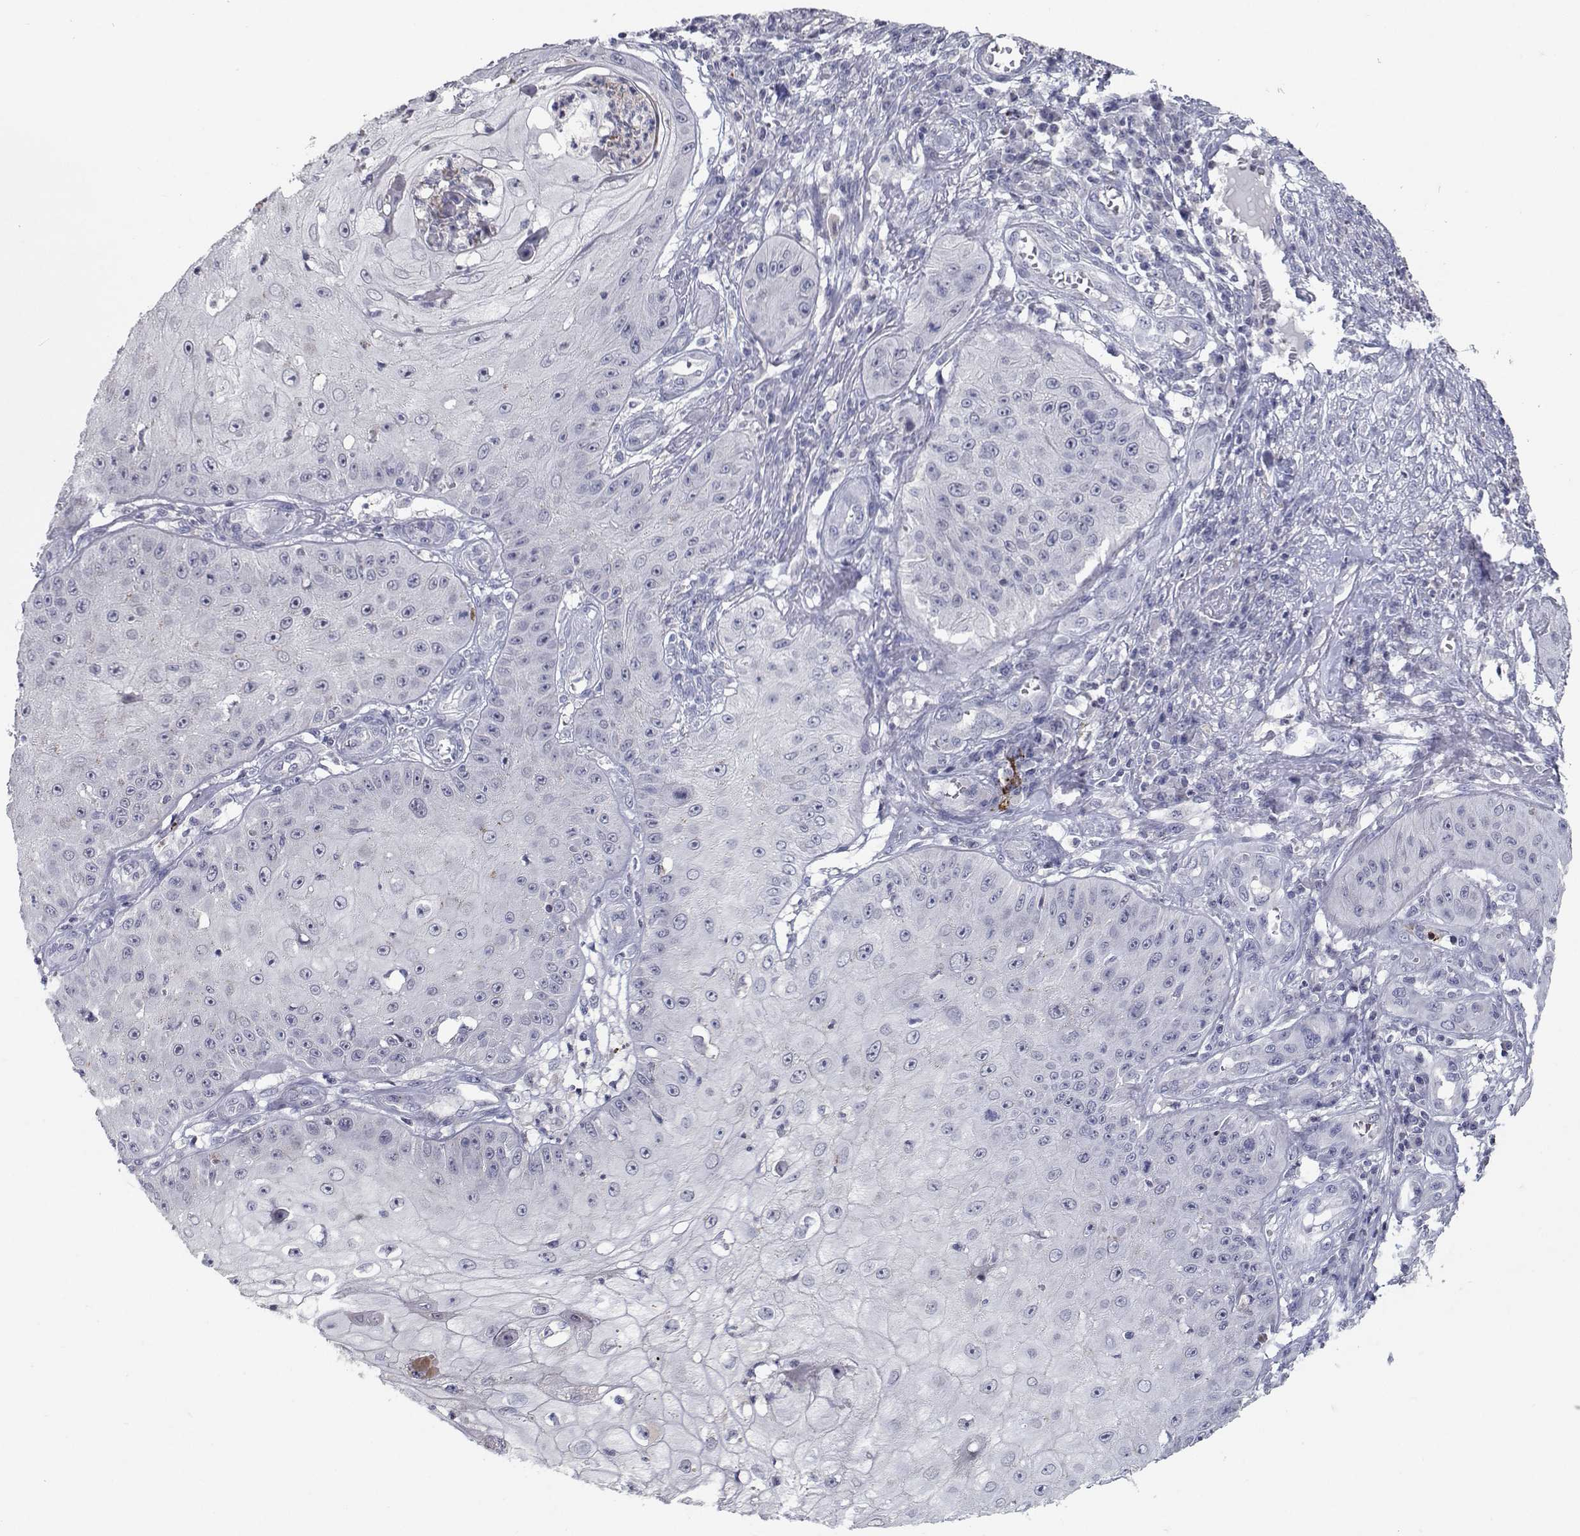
{"staining": {"intensity": "negative", "quantity": "none", "location": "none"}, "tissue": "skin cancer", "cell_type": "Tumor cells", "image_type": "cancer", "snomed": [{"axis": "morphology", "description": "Squamous cell carcinoma, NOS"}, {"axis": "topography", "description": "Skin"}], "caption": "DAB (3,3'-diaminobenzidine) immunohistochemical staining of skin cancer displays no significant expression in tumor cells.", "gene": "RBPJL", "patient": {"sex": "male", "age": 70}}